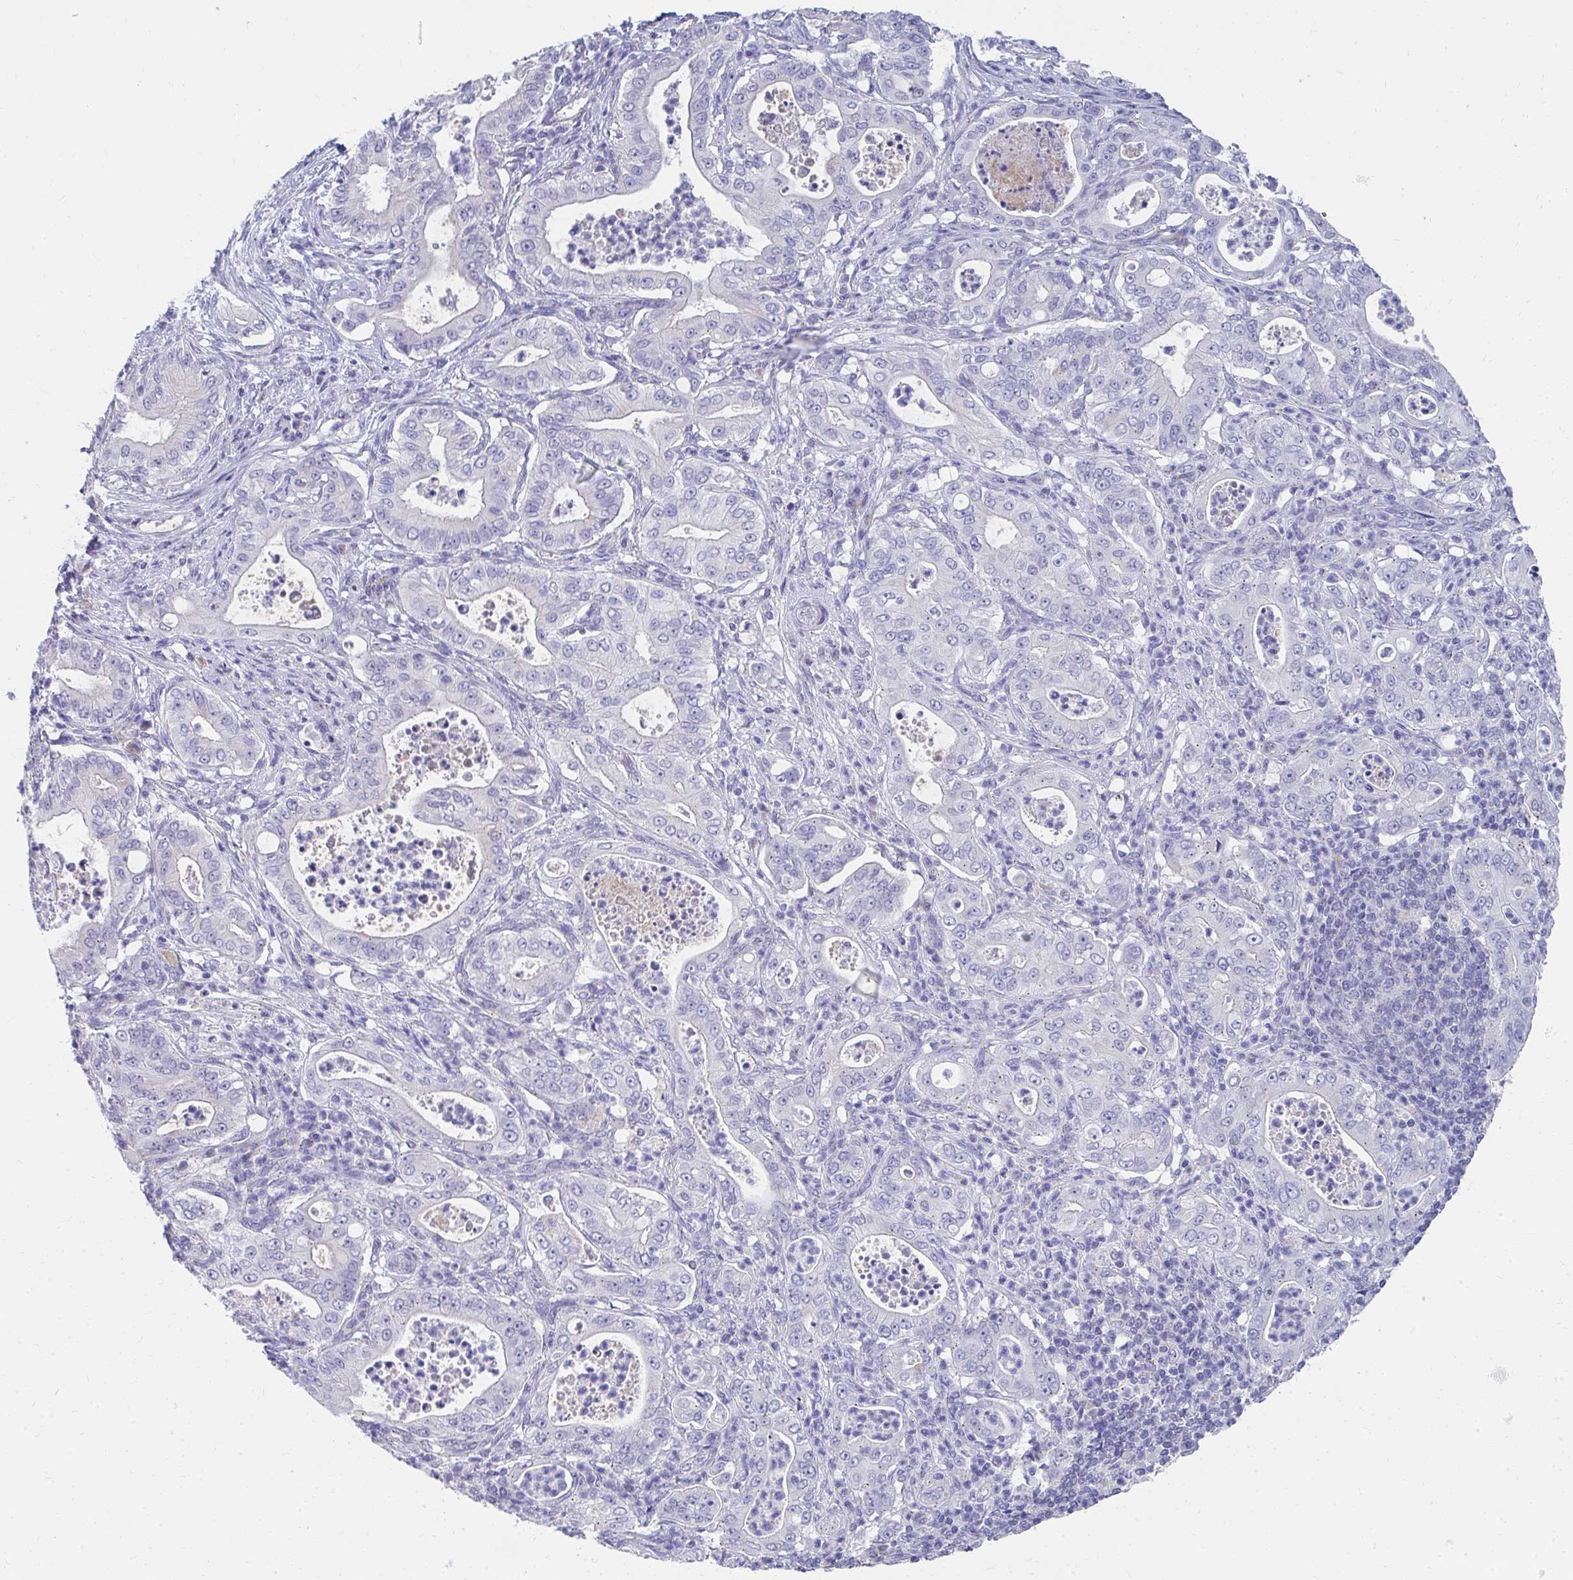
{"staining": {"intensity": "negative", "quantity": "none", "location": "none"}, "tissue": "pancreatic cancer", "cell_type": "Tumor cells", "image_type": "cancer", "snomed": [{"axis": "morphology", "description": "Adenocarcinoma, NOS"}, {"axis": "topography", "description": "Pancreas"}], "caption": "An immunohistochemistry image of pancreatic cancer is shown. There is no staining in tumor cells of pancreatic cancer.", "gene": "TMPRSS2", "patient": {"sex": "male", "age": 71}}